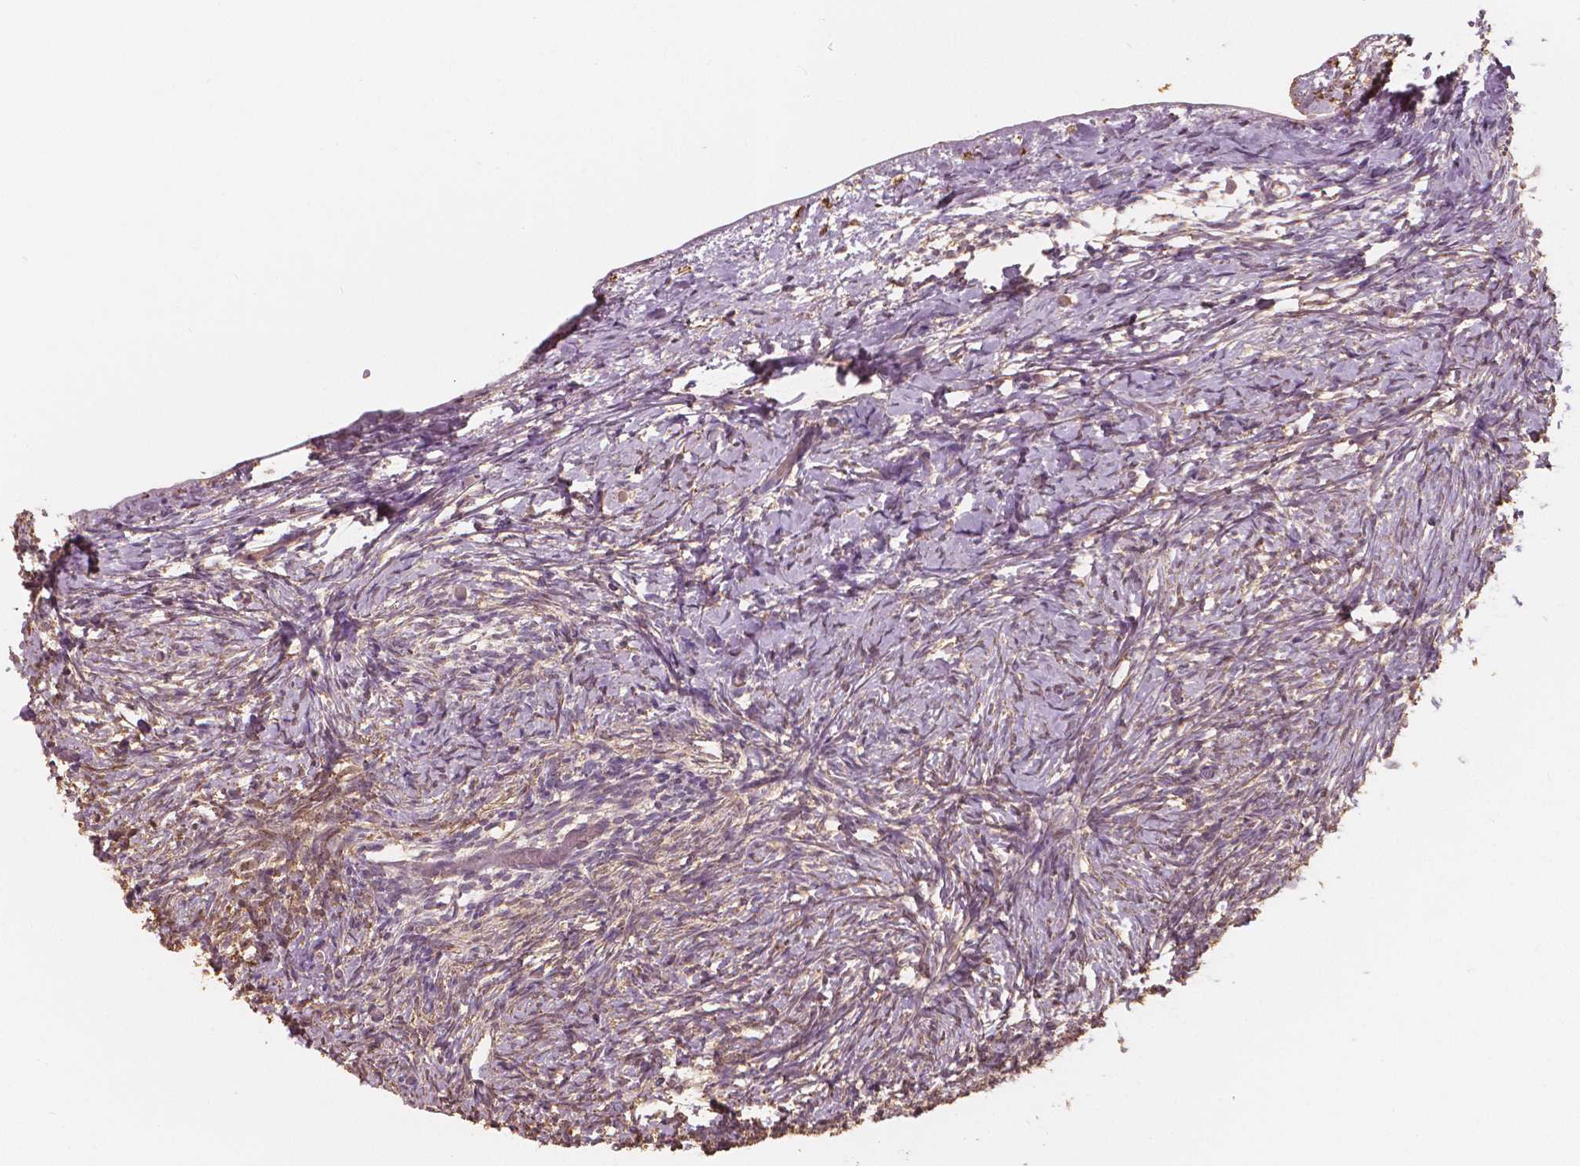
{"staining": {"intensity": "weak", "quantity": "25%-75%", "location": "cytoplasmic/membranous"}, "tissue": "ovary", "cell_type": "Ovarian stroma cells", "image_type": "normal", "snomed": [{"axis": "morphology", "description": "Normal tissue, NOS"}, {"axis": "topography", "description": "Ovary"}], "caption": "Ovarian stroma cells display low levels of weak cytoplasmic/membranous expression in about 25%-75% of cells in unremarkable ovary.", "gene": "SAT2", "patient": {"sex": "female", "age": 39}}